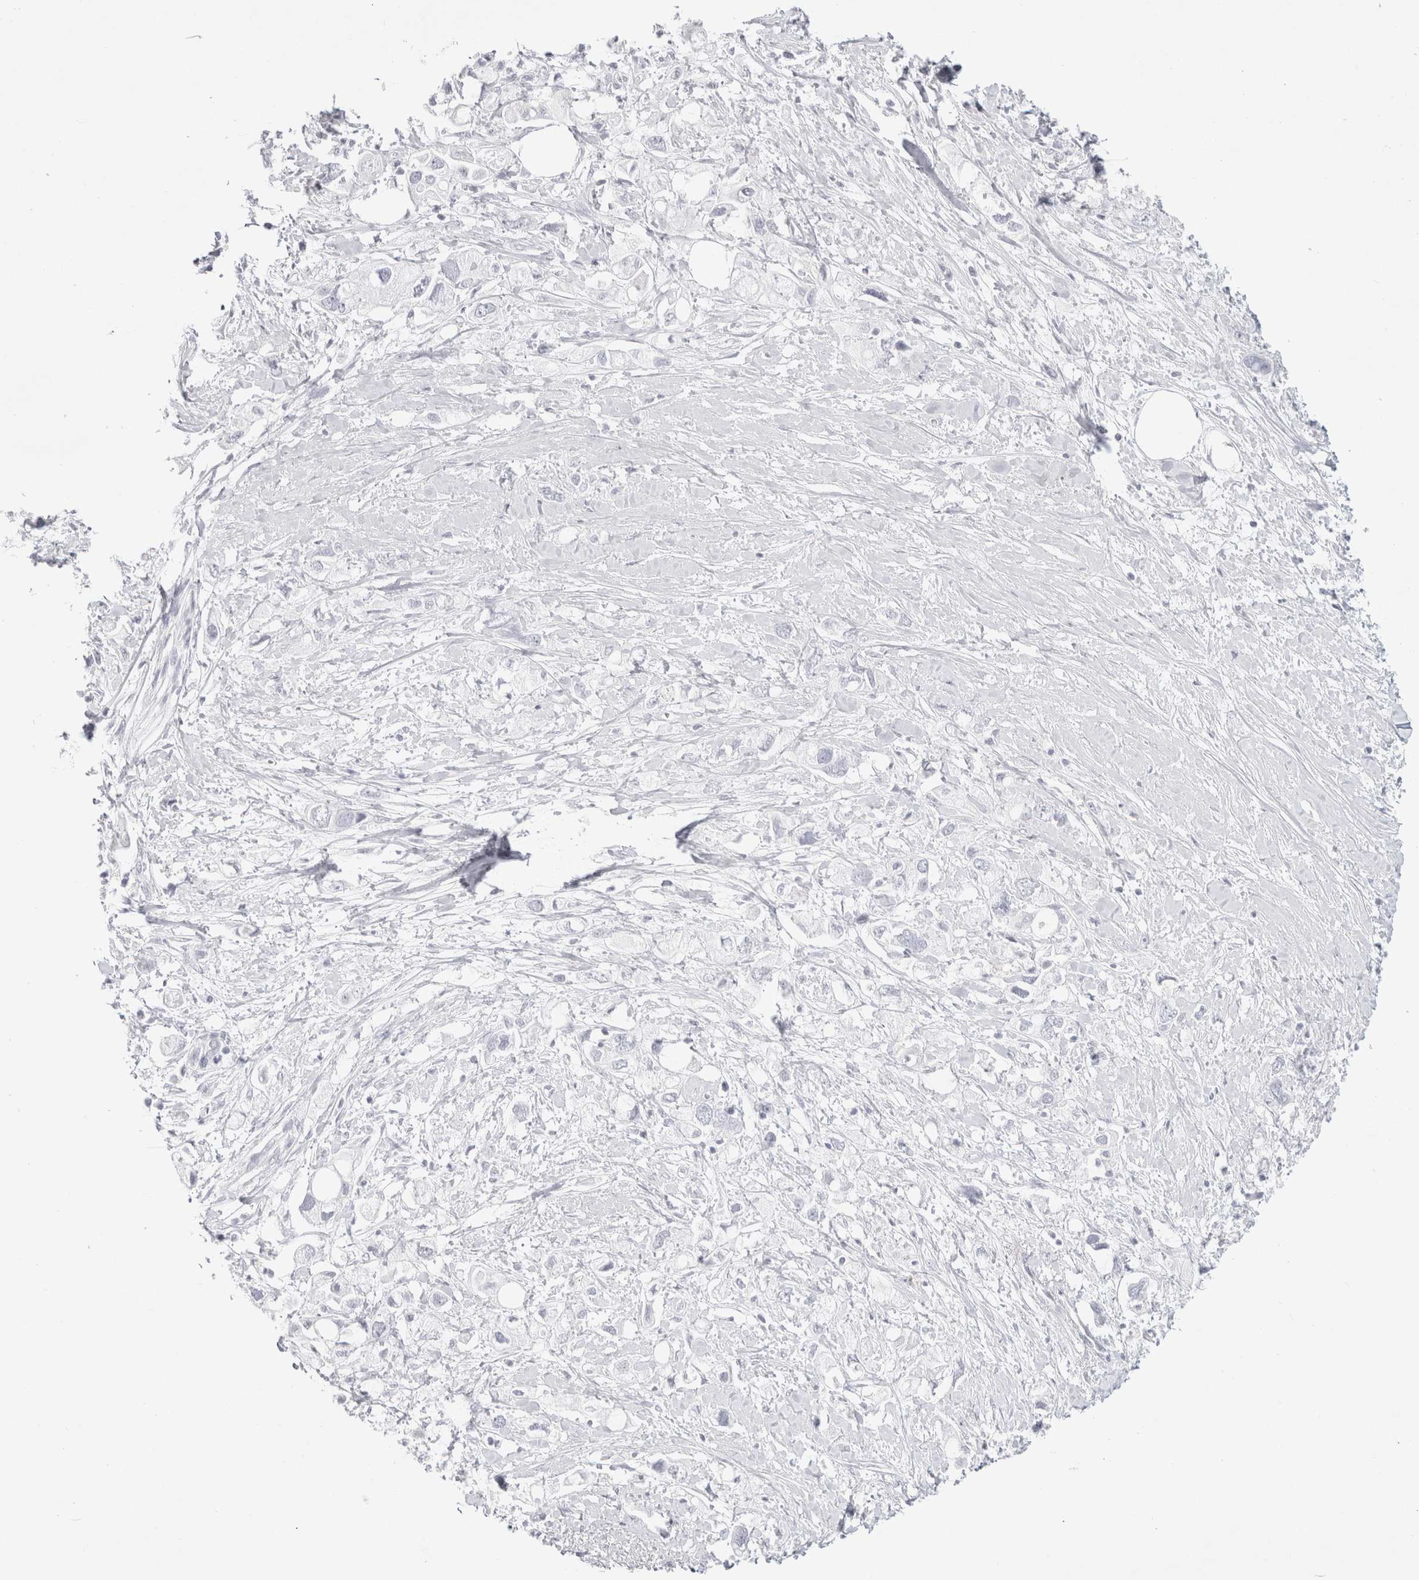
{"staining": {"intensity": "negative", "quantity": "none", "location": "none"}, "tissue": "pancreatic cancer", "cell_type": "Tumor cells", "image_type": "cancer", "snomed": [{"axis": "morphology", "description": "Adenocarcinoma, NOS"}, {"axis": "topography", "description": "Pancreas"}], "caption": "Adenocarcinoma (pancreatic) stained for a protein using immunohistochemistry (IHC) shows no positivity tumor cells.", "gene": "GARIN1A", "patient": {"sex": "female", "age": 56}}